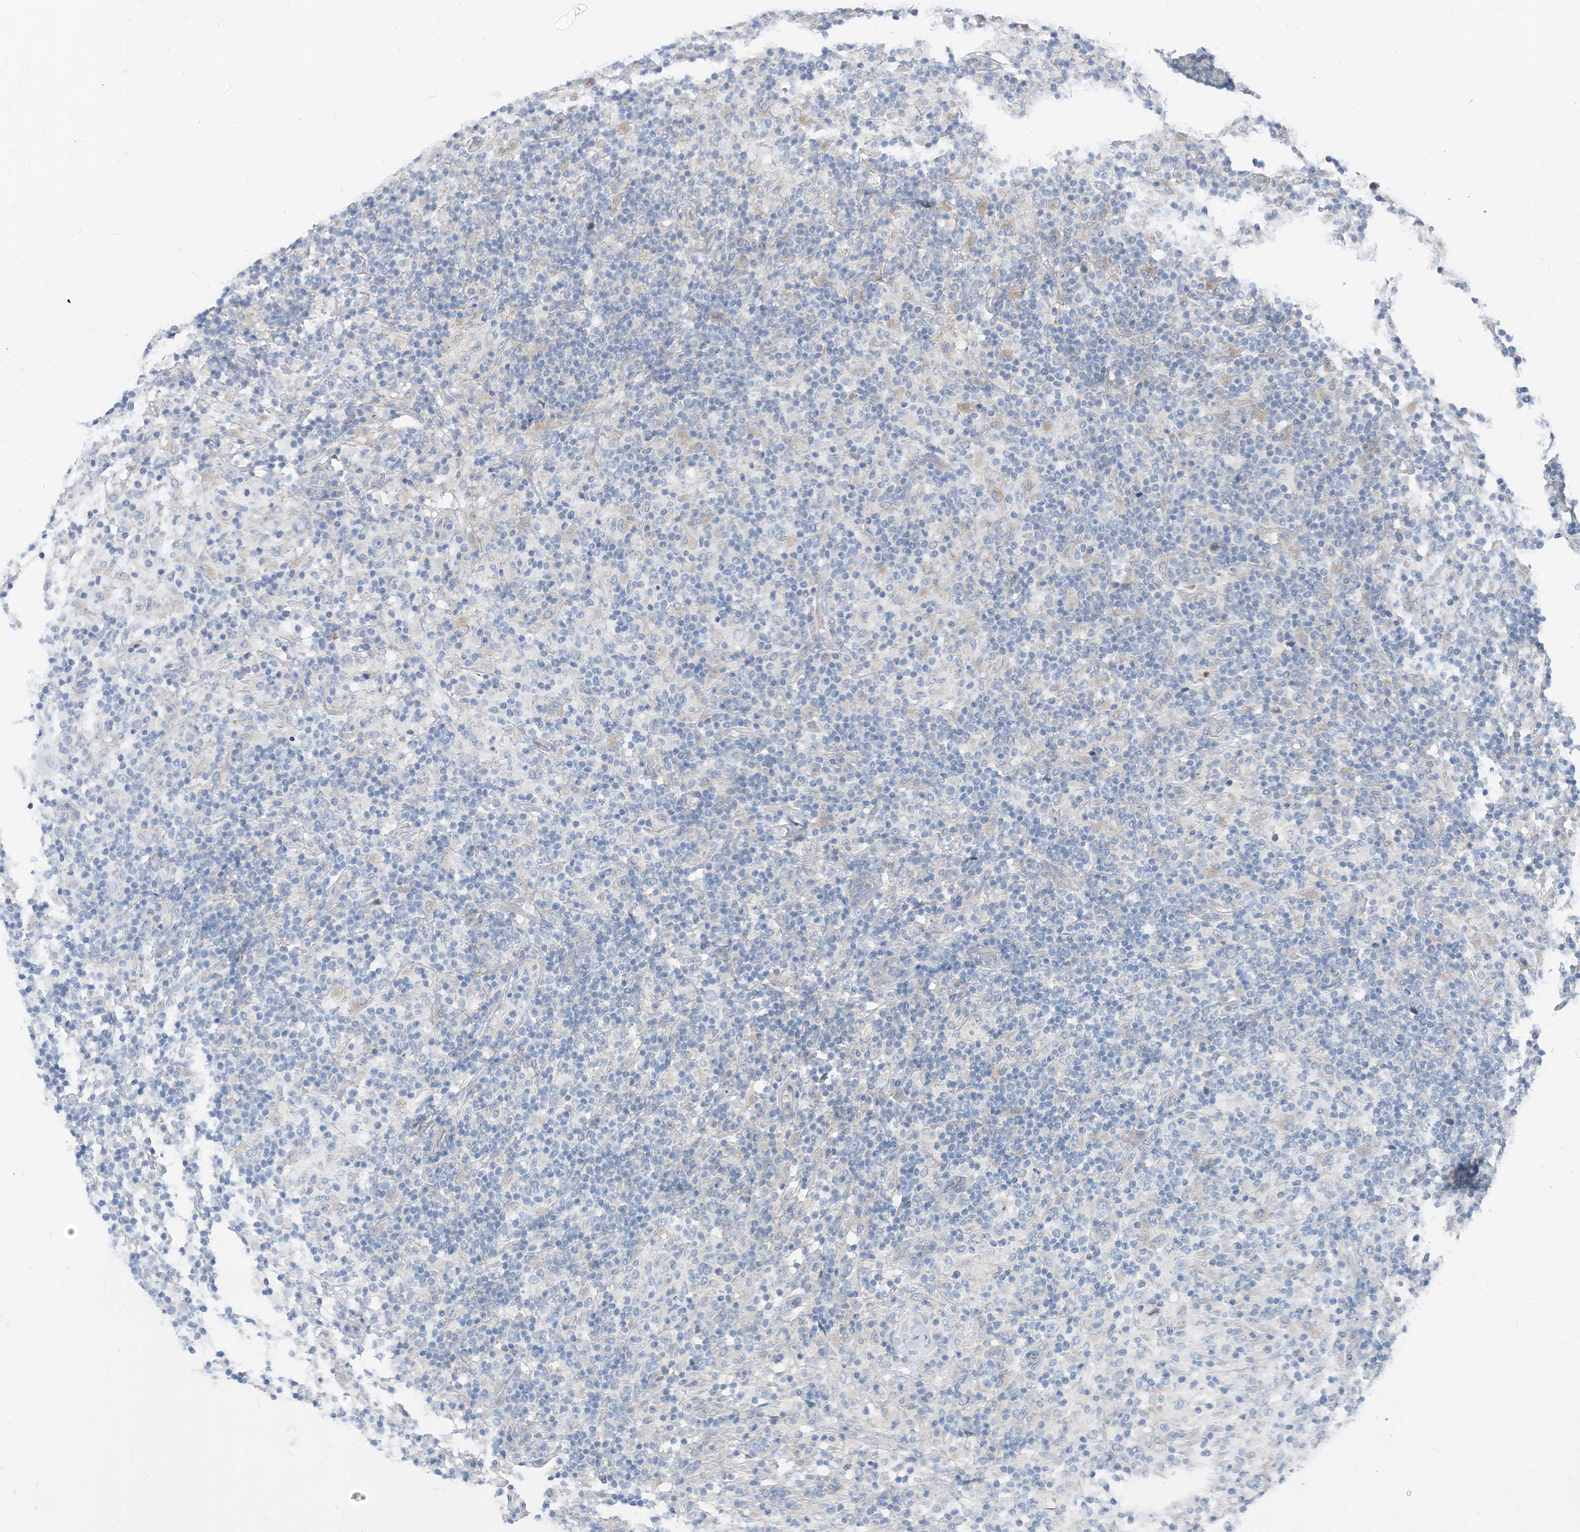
{"staining": {"intensity": "negative", "quantity": "none", "location": "none"}, "tissue": "lymphoma", "cell_type": "Tumor cells", "image_type": "cancer", "snomed": [{"axis": "morphology", "description": "Hodgkin's disease, NOS"}, {"axis": "topography", "description": "Lymph node"}], "caption": "A photomicrograph of human Hodgkin's disease is negative for staining in tumor cells. Nuclei are stained in blue.", "gene": "LDAH", "patient": {"sex": "male", "age": 70}}